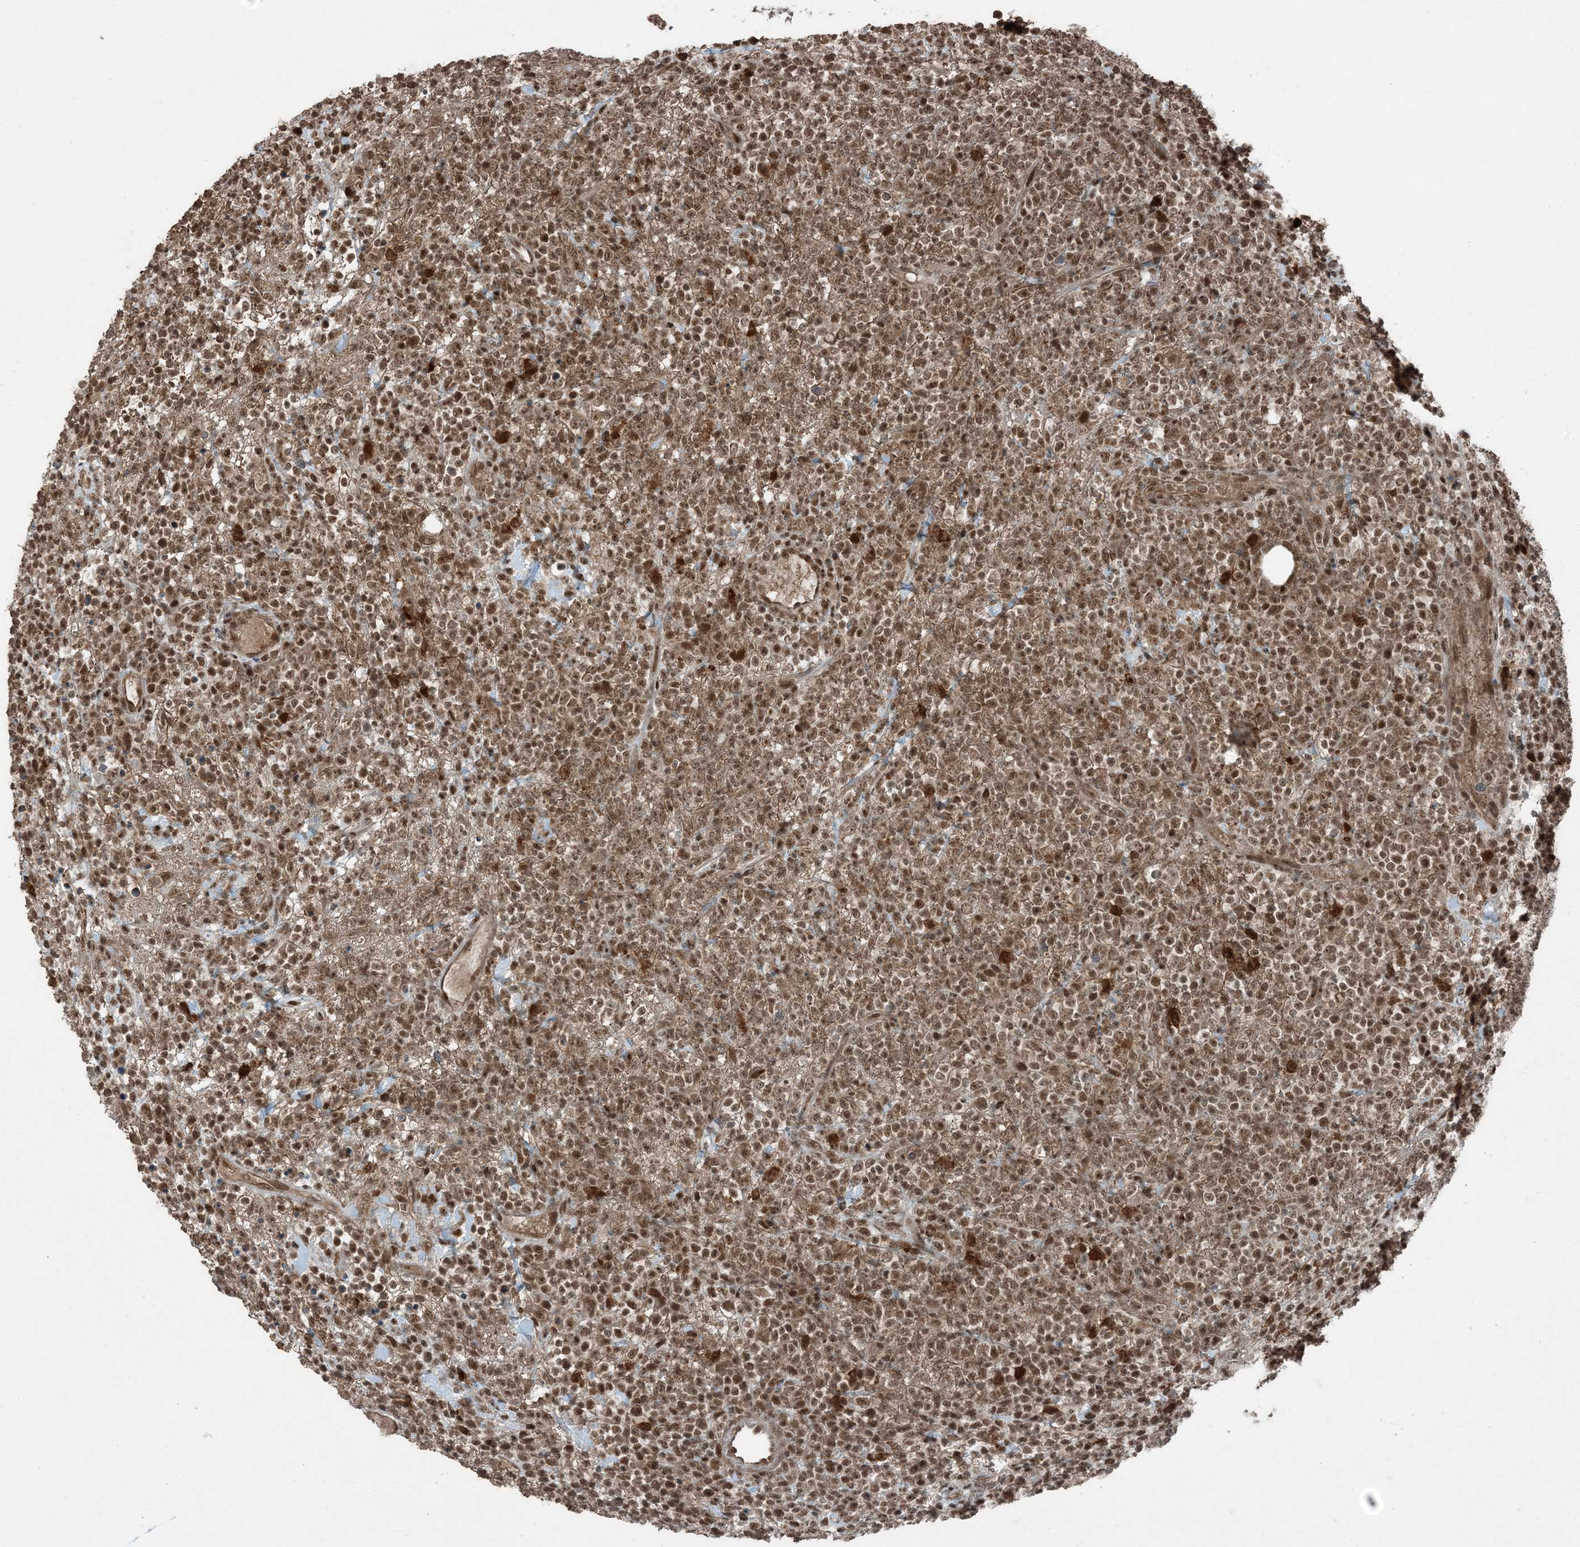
{"staining": {"intensity": "moderate", "quantity": ">75%", "location": "nuclear"}, "tissue": "lymphoma", "cell_type": "Tumor cells", "image_type": "cancer", "snomed": [{"axis": "morphology", "description": "Malignant lymphoma, non-Hodgkin's type, High grade"}, {"axis": "topography", "description": "Colon"}], "caption": "A micrograph of lymphoma stained for a protein shows moderate nuclear brown staining in tumor cells.", "gene": "TRAPPC12", "patient": {"sex": "female", "age": 53}}